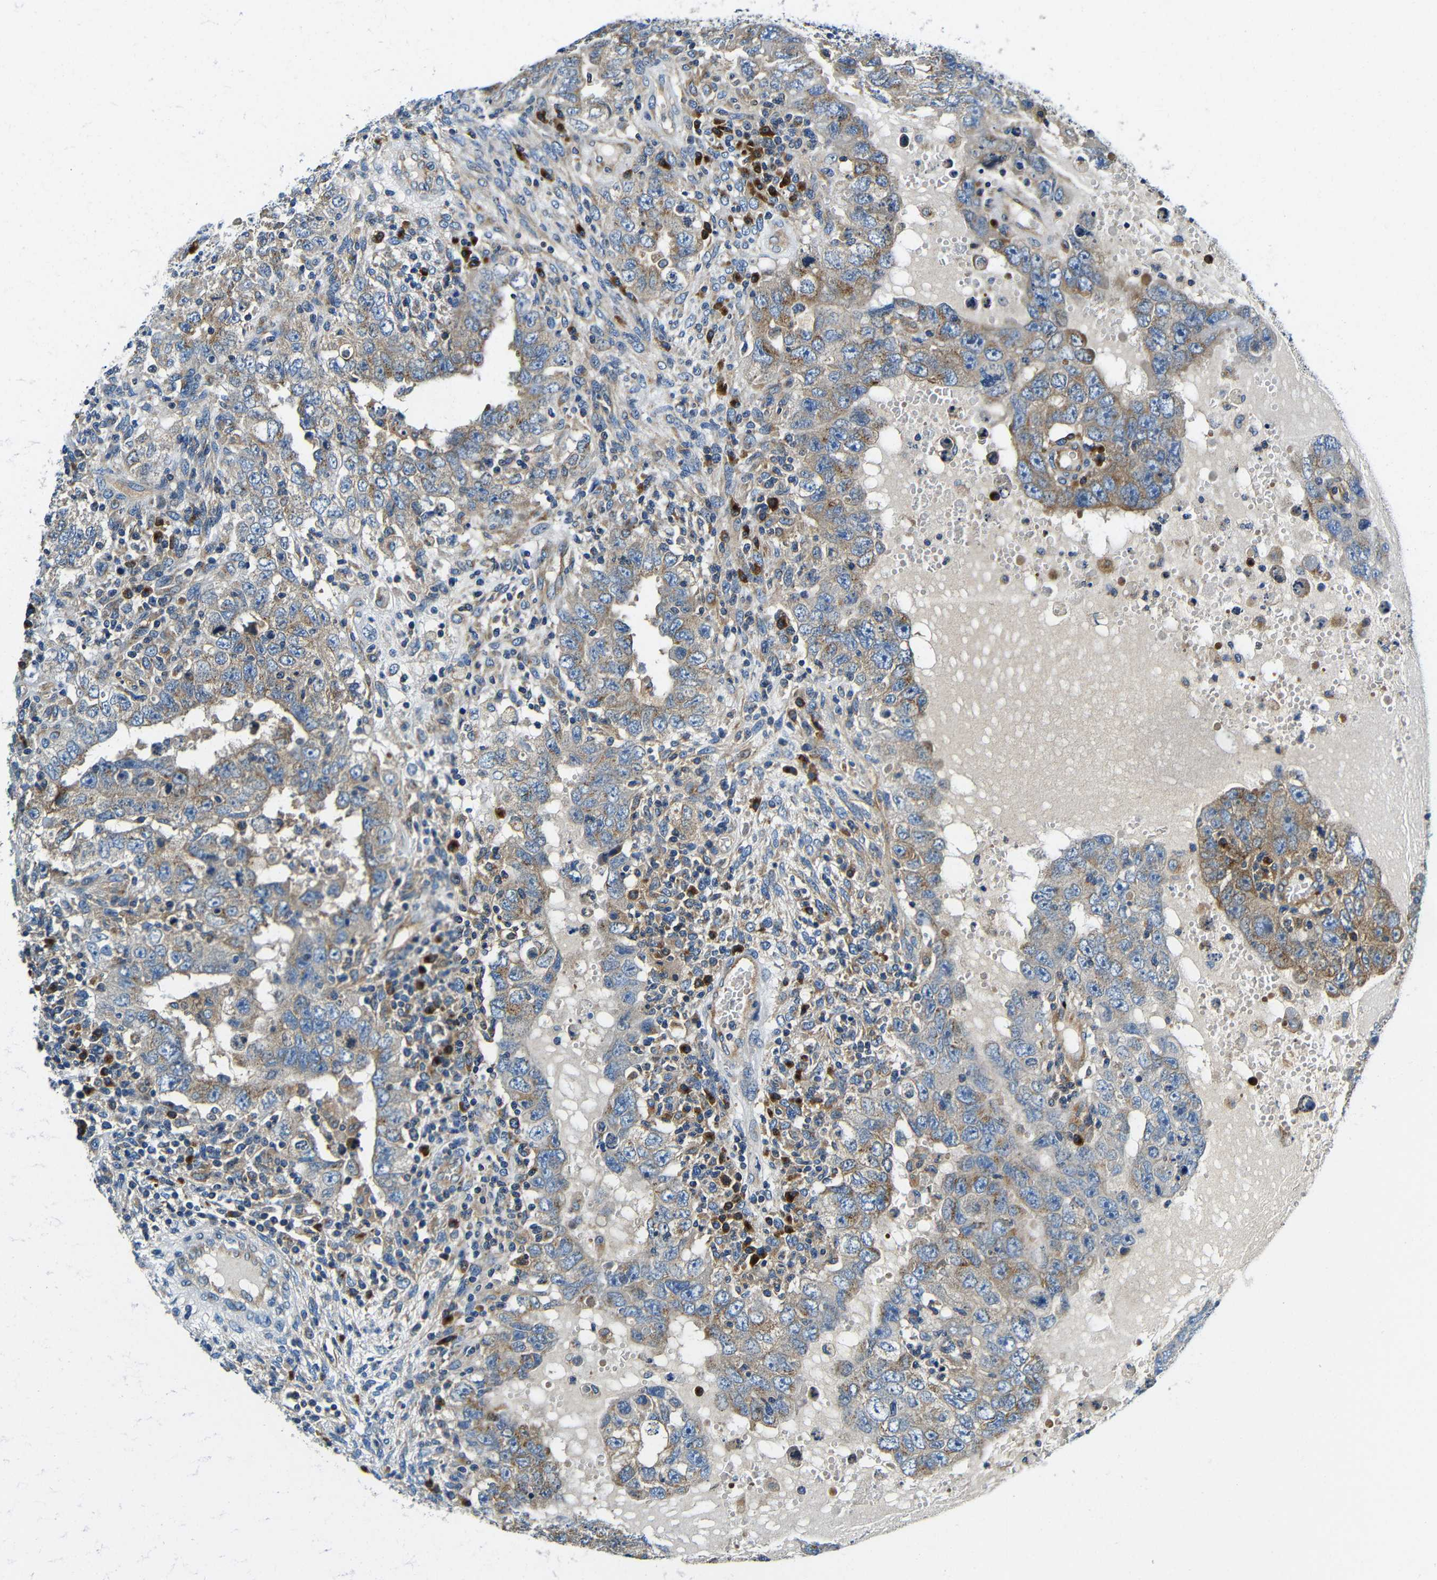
{"staining": {"intensity": "moderate", "quantity": "25%-75%", "location": "cytoplasmic/membranous"}, "tissue": "testis cancer", "cell_type": "Tumor cells", "image_type": "cancer", "snomed": [{"axis": "morphology", "description": "Carcinoma, Embryonal, NOS"}, {"axis": "topography", "description": "Testis"}], "caption": "The photomicrograph demonstrates immunohistochemical staining of testis embryonal carcinoma. There is moderate cytoplasmic/membranous positivity is identified in approximately 25%-75% of tumor cells.", "gene": "USO1", "patient": {"sex": "male", "age": 26}}